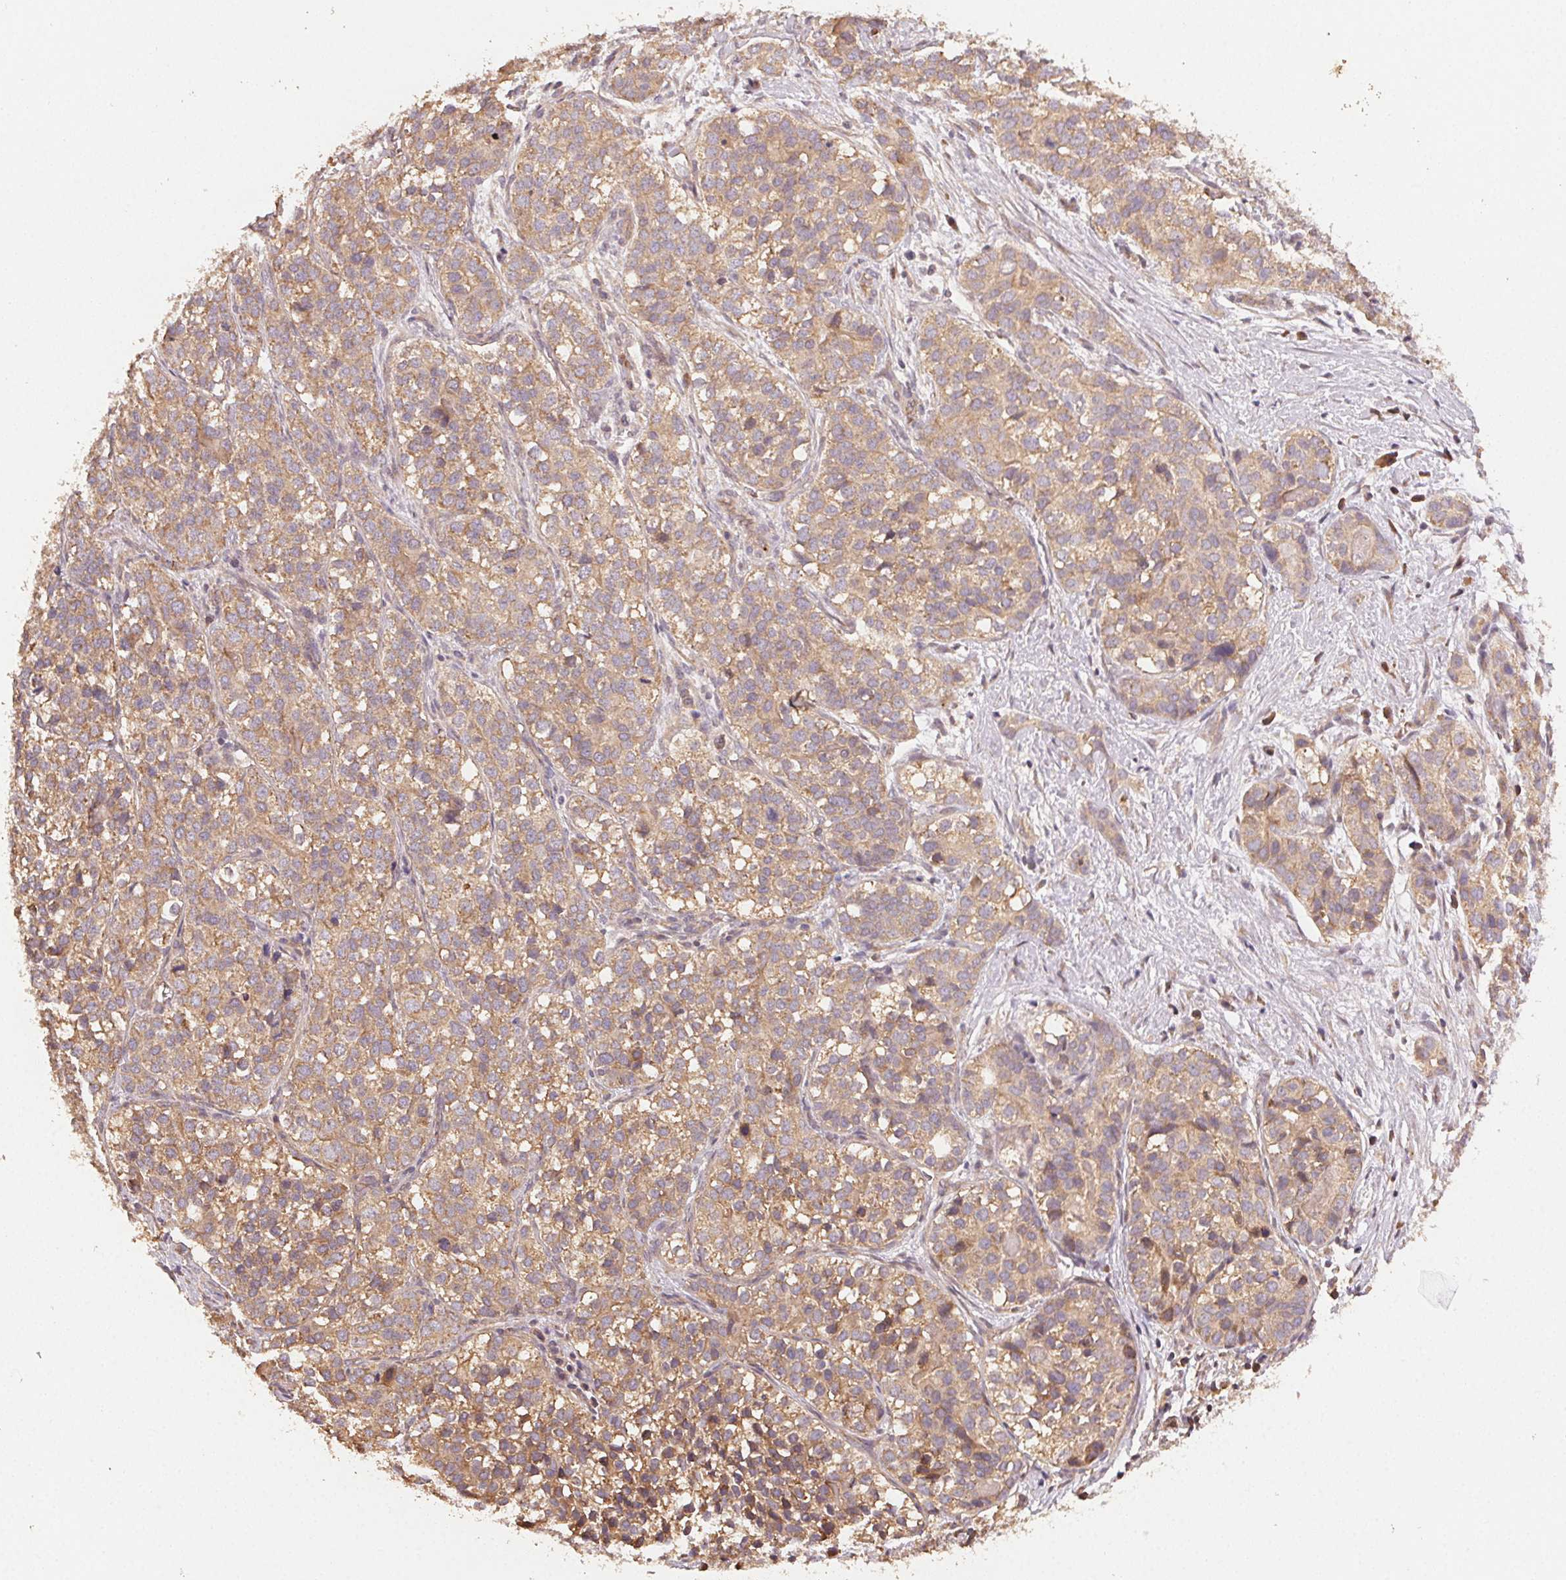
{"staining": {"intensity": "weak", "quantity": ">75%", "location": "cytoplasmic/membranous"}, "tissue": "liver cancer", "cell_type": "Tumor cells", "image_type": "cancer", "snomed": [{"axis": "morphology", "description": "Cholangiocarcinoma"}, {"axis": "topography", "description": "Liver"}], "caption": "Brown immunohistochemical staining in human liver cholangiocarcinoma shows weak cytoplasmic/membranous positivity in about >75% of tumor cells.", "gene": "RALA", "patient": {"sex": "male", "age": 56}}